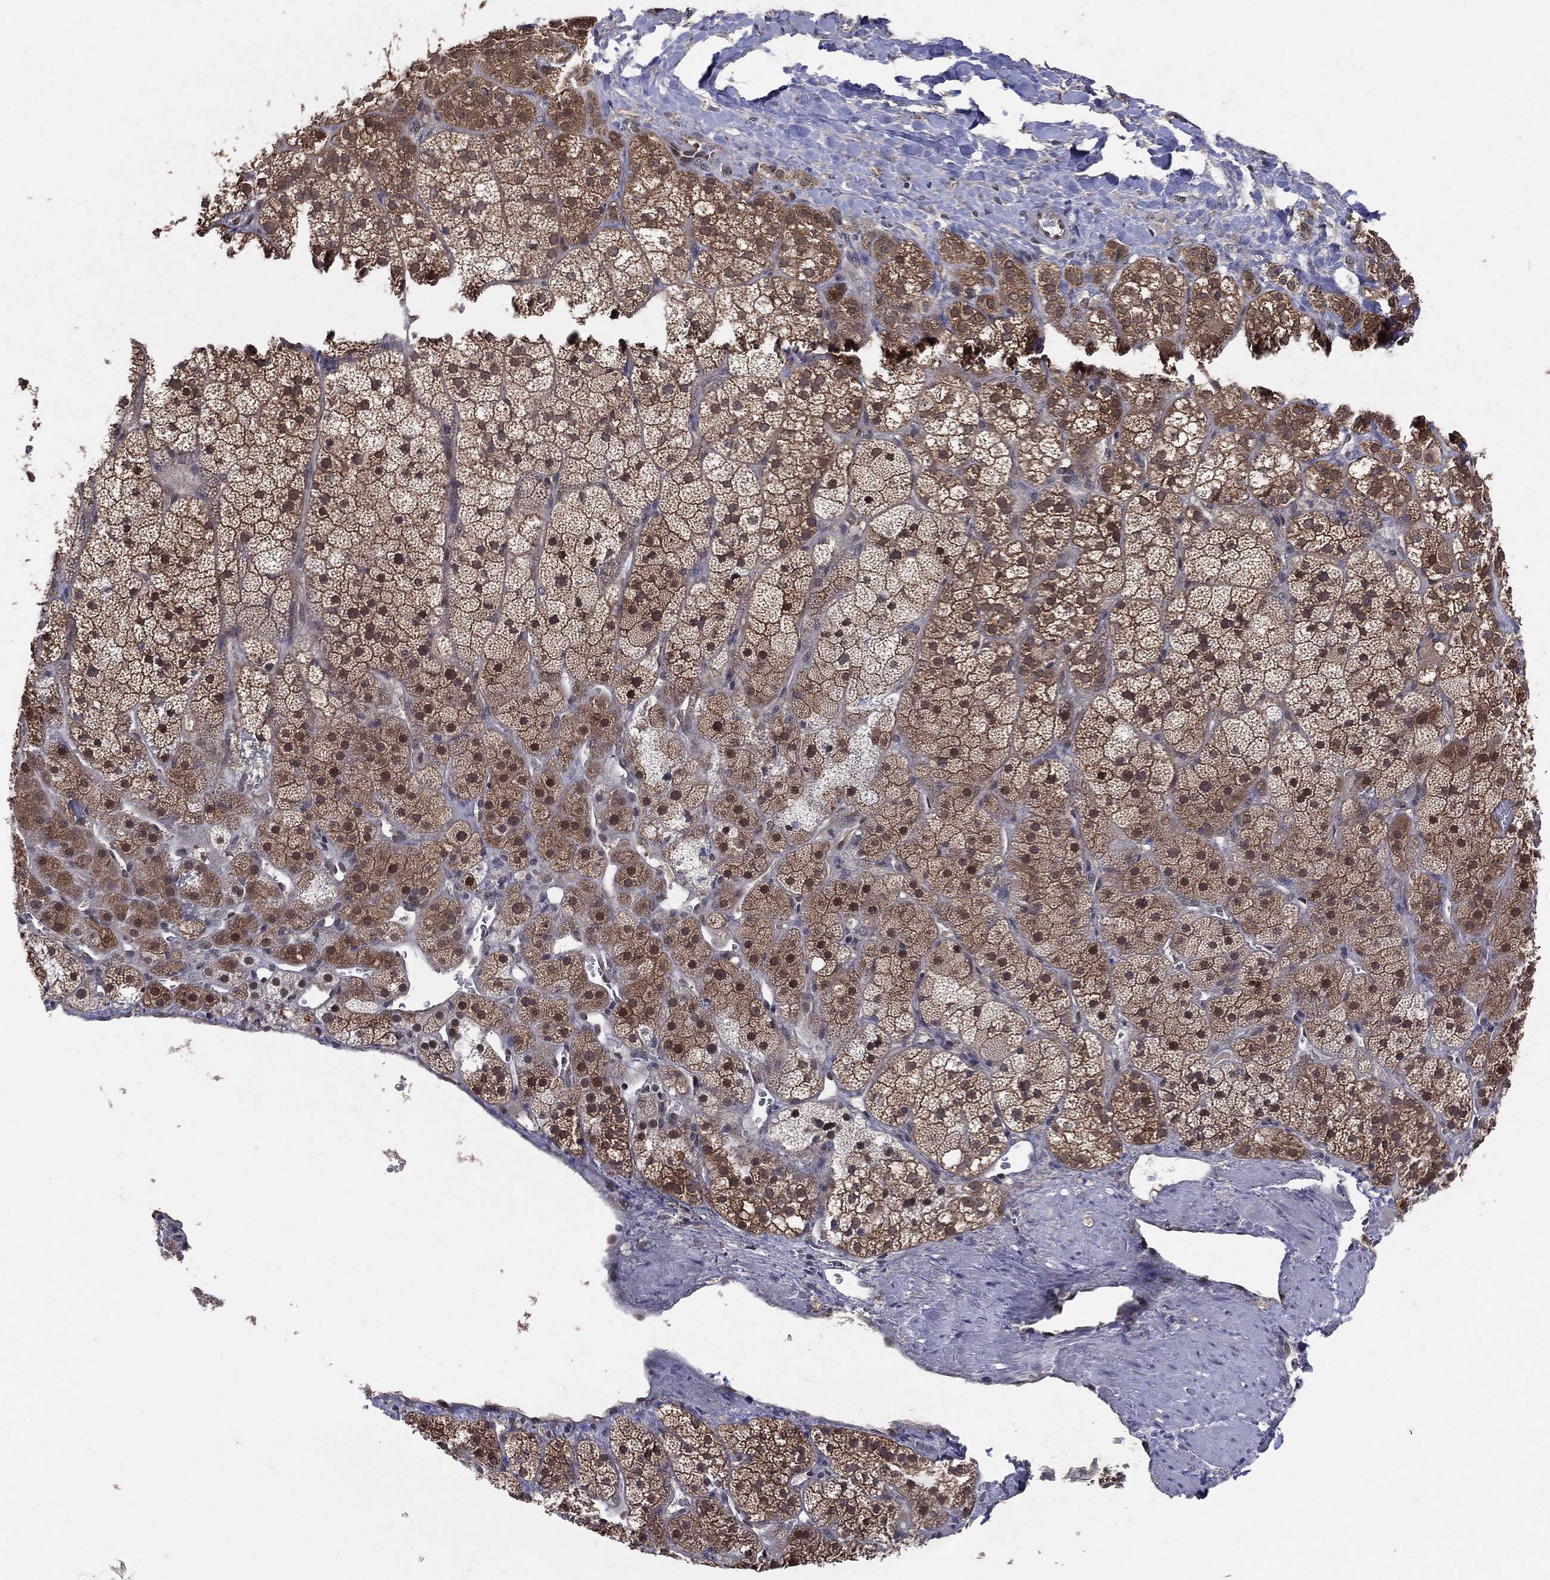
{"staining": {"intensity": "strong", "quantity": "25%-75%", "location": "cytoplasmic/membranous,nuclear"}, "tissue": "adrenal gland", "cell_type": "Glandular cells", "image_type": "normal", "snomed": [{"axis": "morphology", "description": "Normal tissue, NOS"}, {"axis": "topography", "description": "Adrenal gland"}], "caption": "Human adrenal gland stained with a brown dye shows strong cytoplasmic/membranous,nuclear positive expression in about 25%-75% of glandular cells.", "gene": "GMPR2", "patient": {"sex": "male", "age": 57}}